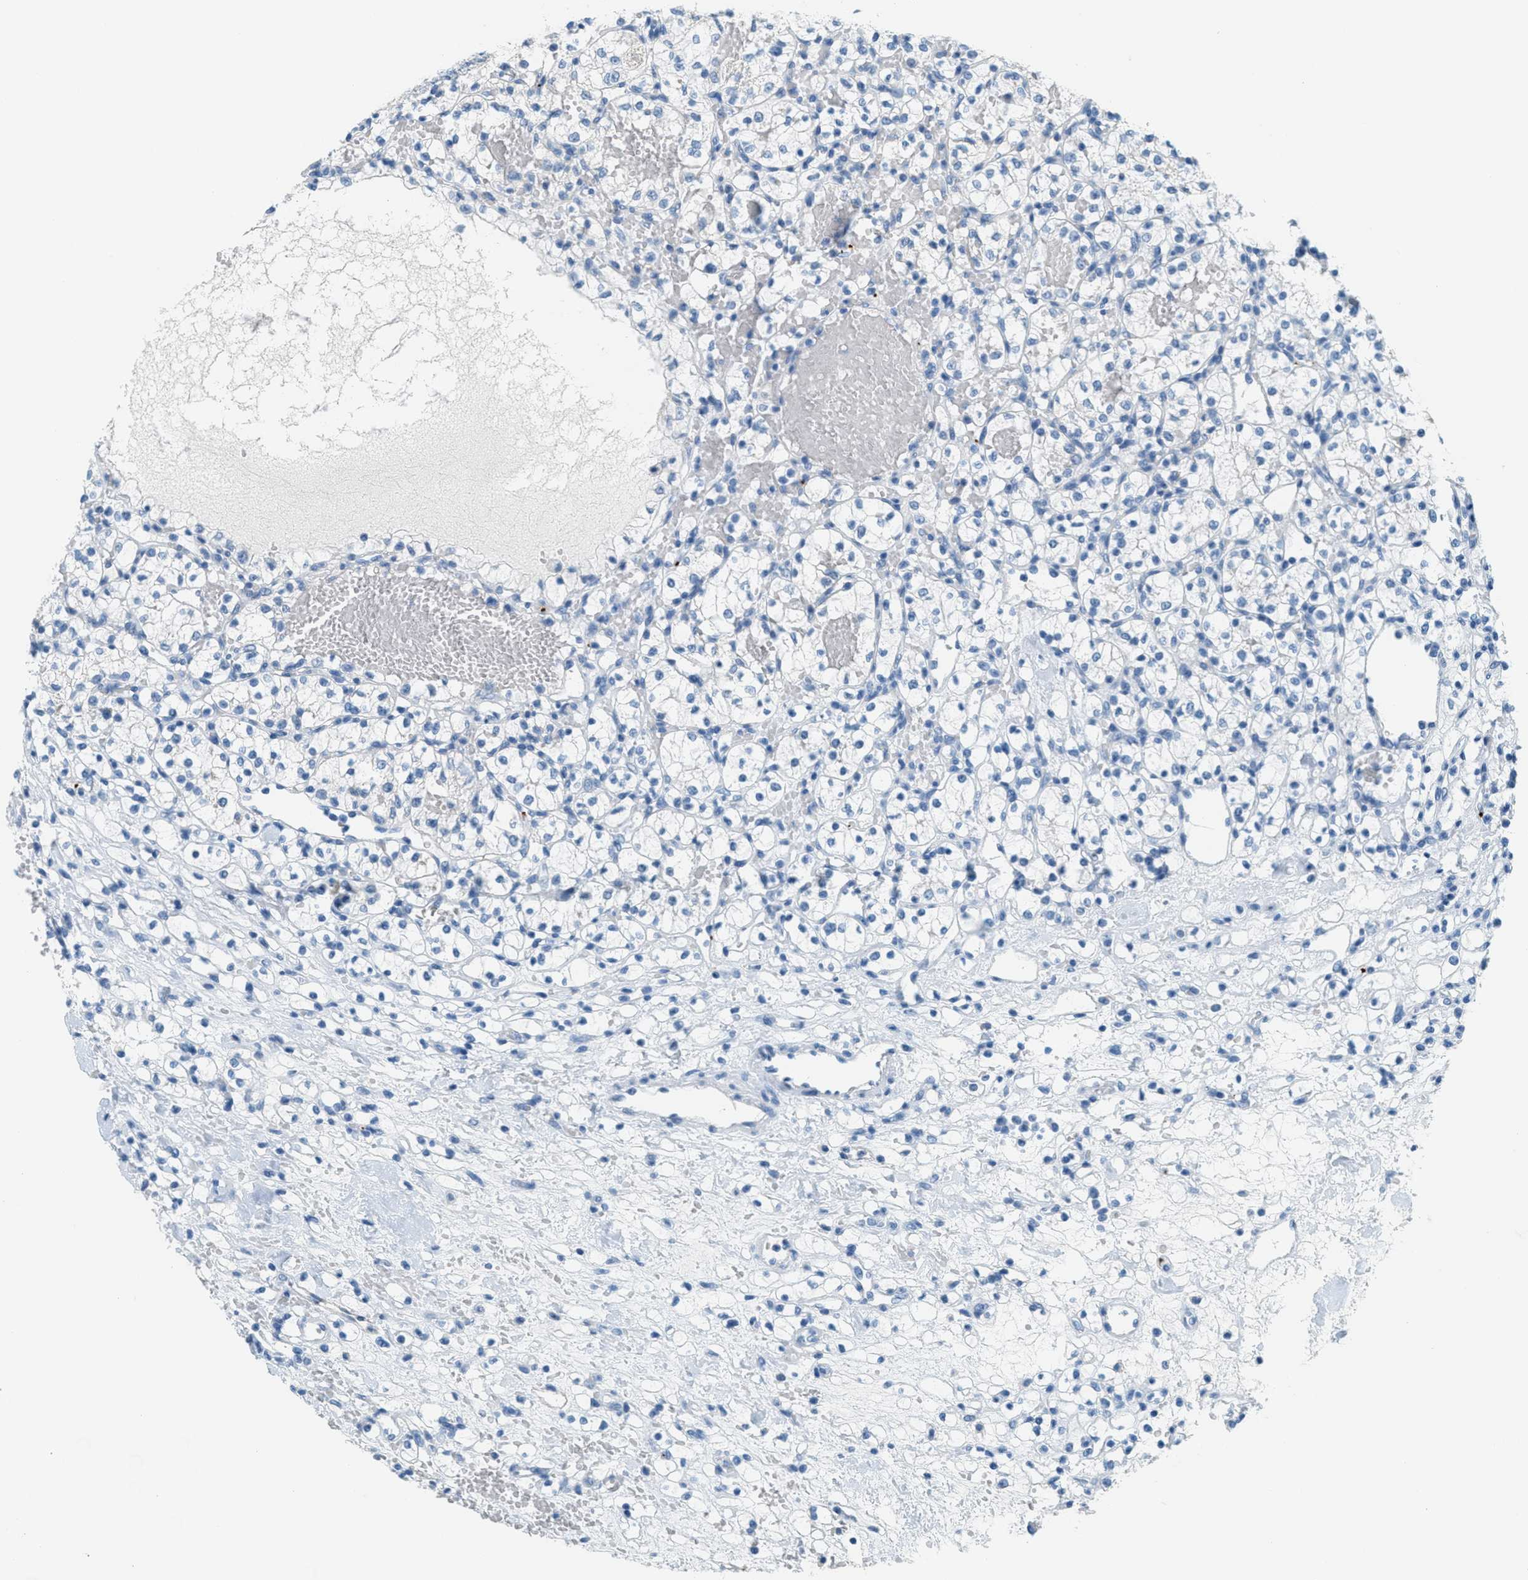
{"staining": {"intensity": "negative", "quantity": "none", "location": "none"}, "tissue": "renal cancer", "cell_type": "Tumor cells", "image_type": "cancer", "snomed": [{"axis": "morphology", "description": "Adenocarcinoma, NOS"}, {"axis": "topography", "description": "Kidney"}], "caption": "Renal adenocarcinoma was stained to show a protein in brown. There is no significant positivity in tumor cells.", "gene": "PPBP", "patient": {"sex": "female", "age": 60}}